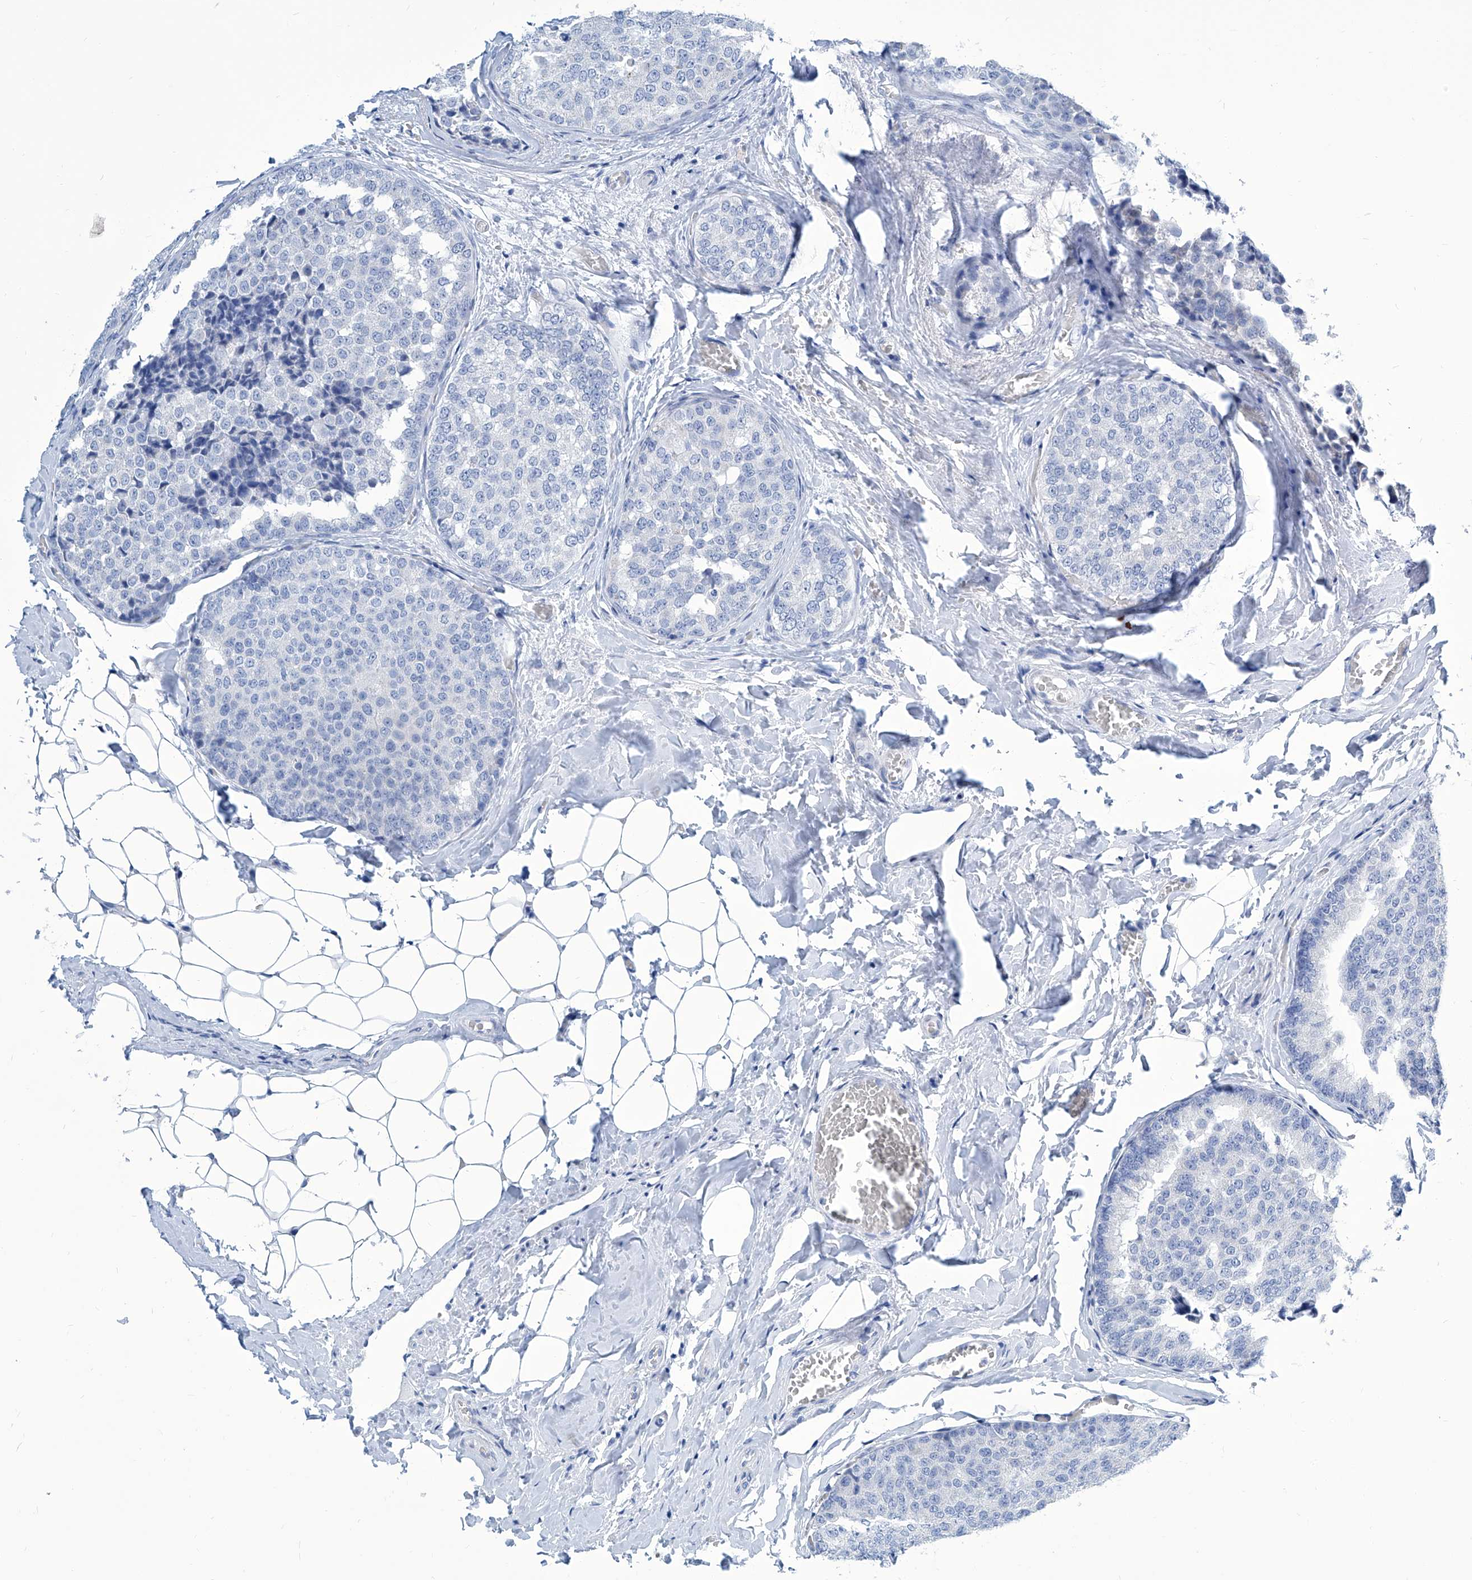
{"staining": {"intensity": "negative", "quantity": "none", "location": "none"}, "tissue": "breast cancer", "cell_type": "Tumor cells", "image_type": "cancer", "snomed": [{"axis": "morphology", "description": "Normal tissue, NOS"}, {"axis": "morphology", "description": "Duct carcinoma"}, {"axis": "topography", "description": "Breast"}], "caption": "The photomicrograph displays no significant positivity in tumor cells of intraductal carcinoma (breast).", "gene": "ZNF519", "patient": {"sex": "female", "age": 43}}